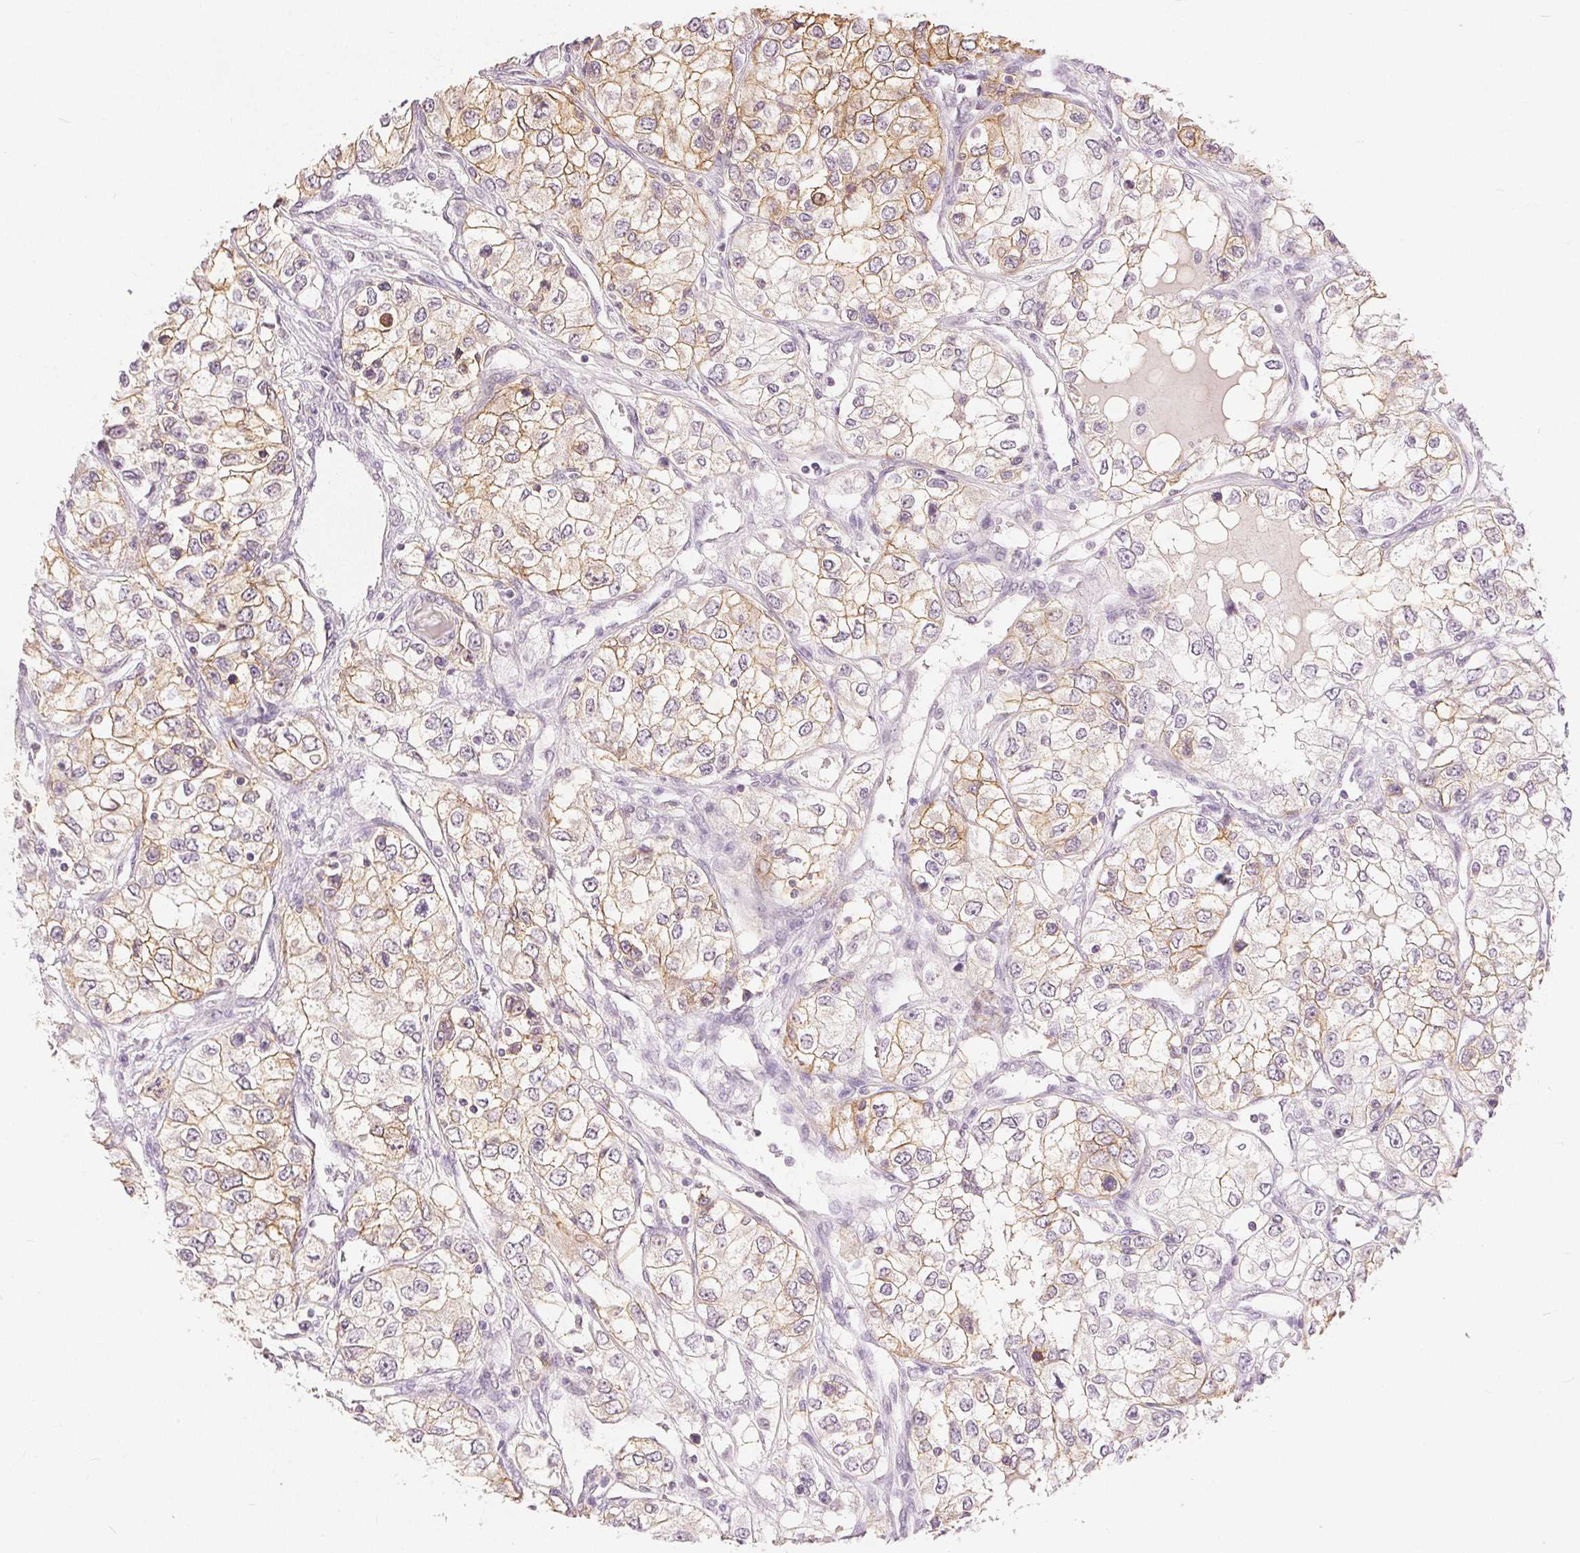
{"staining": {"intensity": "moderate", "quantity": "25%-75%", "location": "cytoplasmic/membranous"}, "tissue": "renal cancer", "cell_type": "Tumor cells", "image_type": "cancer", "snomed": [{"axis": "morphology", "description": "Adenocarcinoma, NOS"}, {"axis": "topography", "description": "Kidney"}], "caption": "Renal adenocarcinoma stained with a brown dye reveals moderate cytoplasmic/membranous positive positivity in approximately 25%-75% of tumor cells.", "gene": "CA12", "patient": {"sex": "female", "age": 59}}